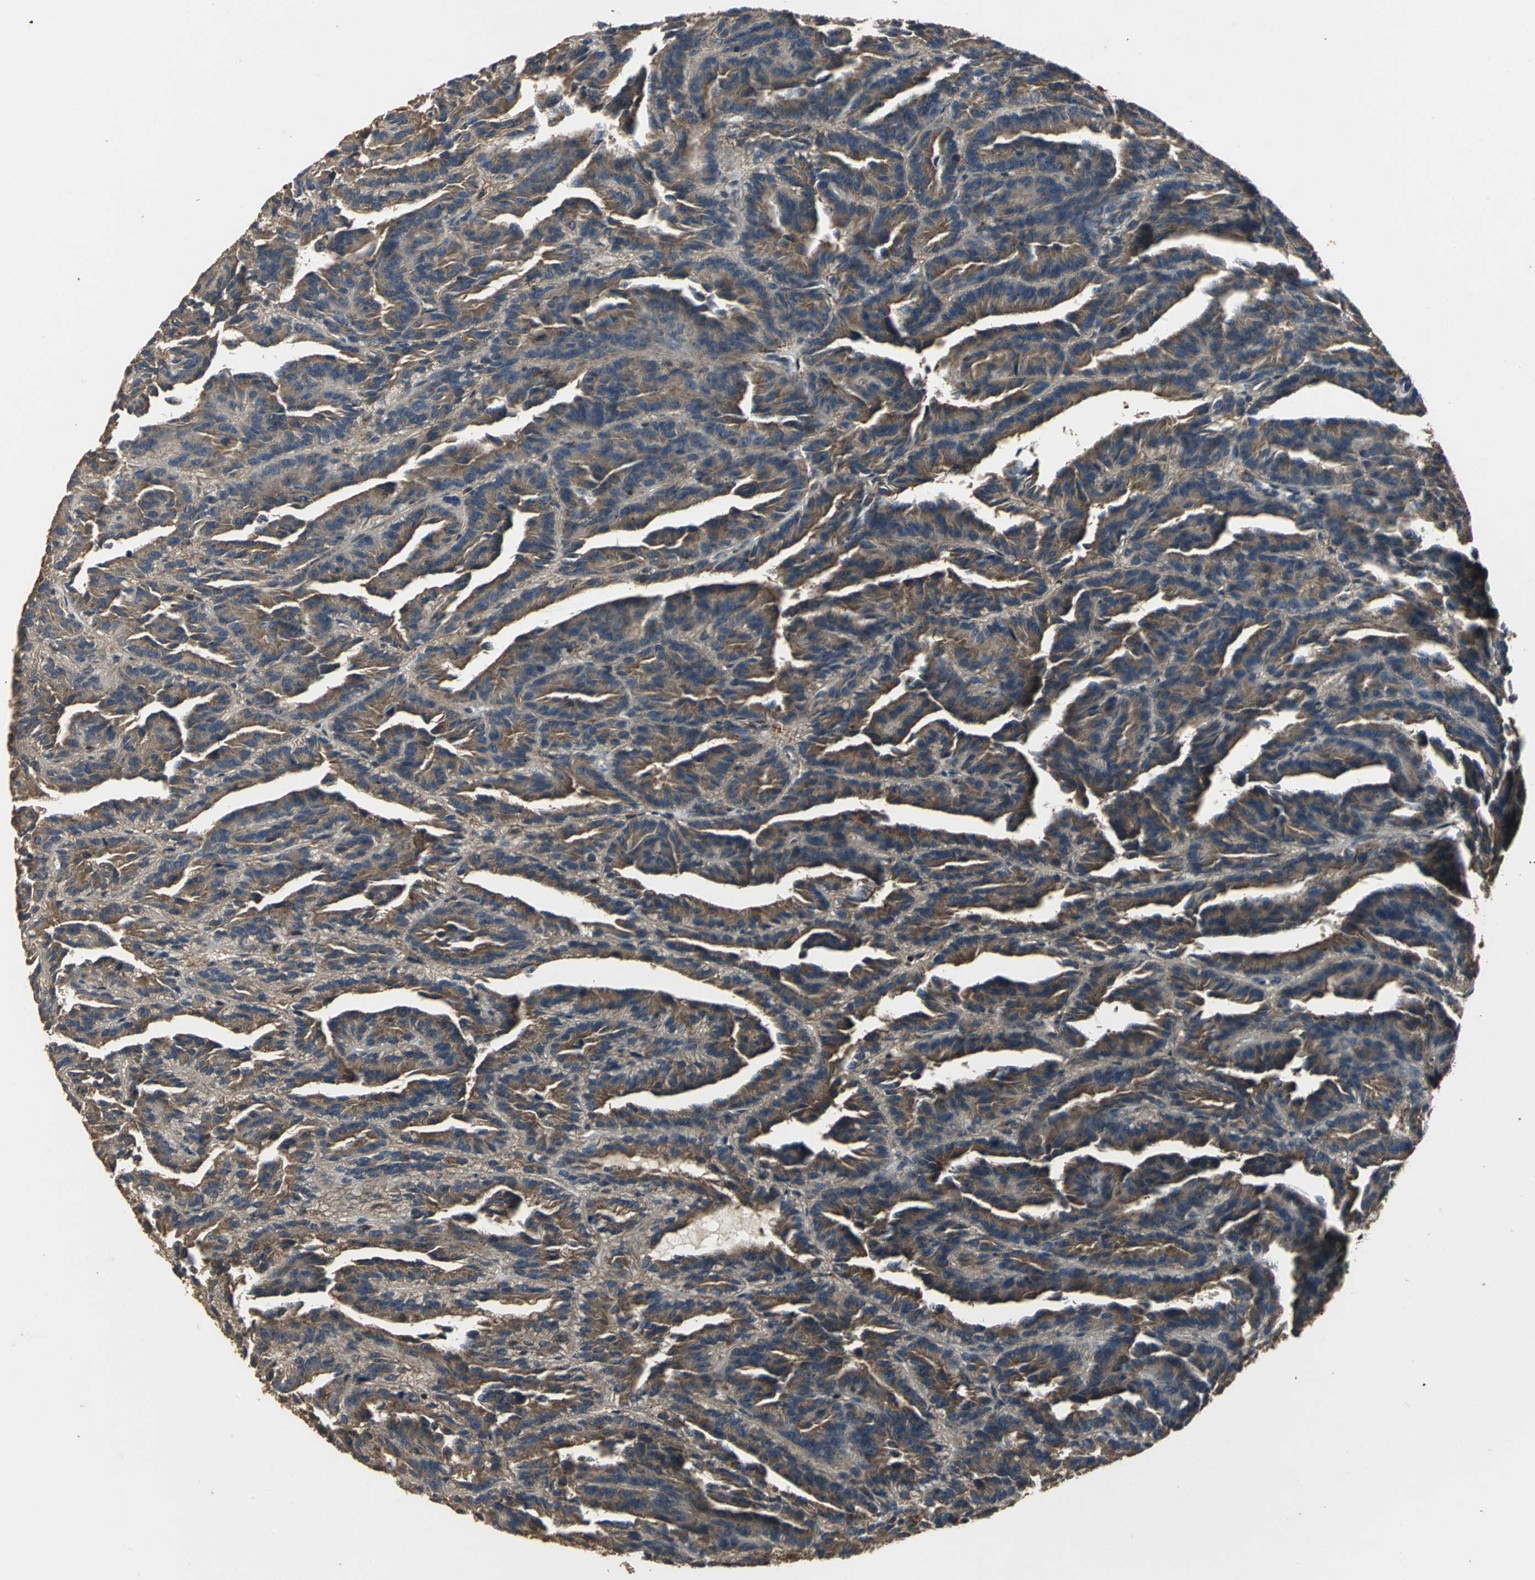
{"staining": {"intensity": "moderate", "quantity": ">75%", "location": "cytoplasmic/membranous"}, "tissue": "renal cancer", "cell_type": "Tumor cells", "image_type": "cancer", "snomed": [{"axis": "morphology", "description": "Adenocarcinoma, NOS"}, {"axis": "topography", "description": "Kidney"}], "caption": "Adenocarcinoma (renal) stained with DAB immunohistochemistry (IHC) reveals medium levels of moderate cytoplasmic/membranous staining in approximately >75% of tumor cells. (DAB IHC, brown staining for protein, blue staining for nuclei).", "gene": "IRF3", "patient": {"sex": "male", "age": 46}}